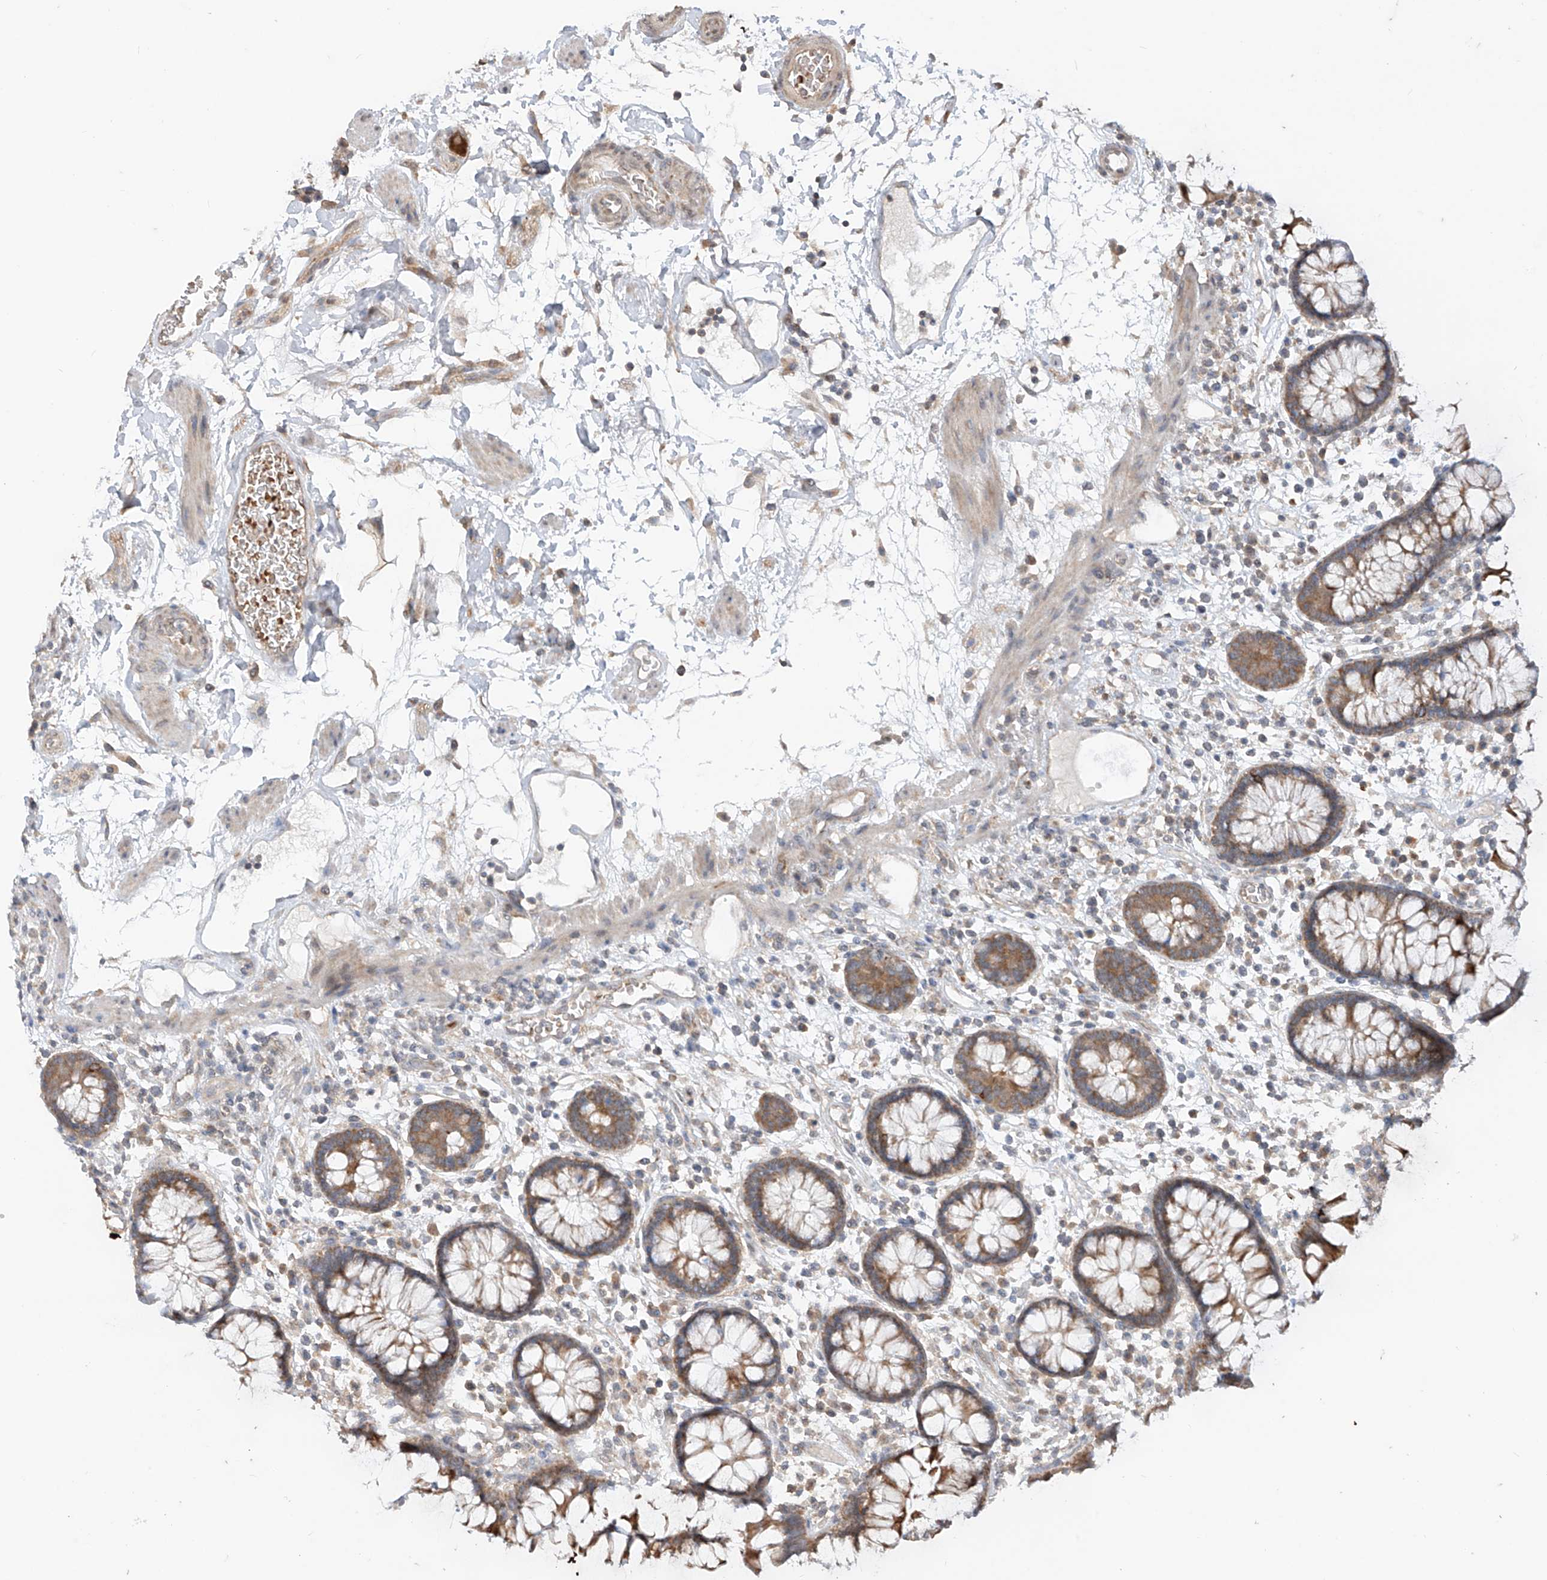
{"staining": {"intensity": "moderate", "quantity": ">75%", "location": "cytoplasmic/membranous"}, "tissue": "colon", "cell_type": "Endothelial cells", "image_type": "normal", "snomed": [{"axis": "morphology", "description": "Normal tissue, NOS"}, {"axis": "topography", "description": "Colon"}], "caption": "IHC (DAB (3,3'-diaminobenzidine)) staining of normal colon reveals moderate cytoplasmic/membranous protein staining in approximately >75% of endothelial cells. Nuclei are stained in blue.", "gene": "MTUS2", "patient": {"sex": "female", "age": 79}}